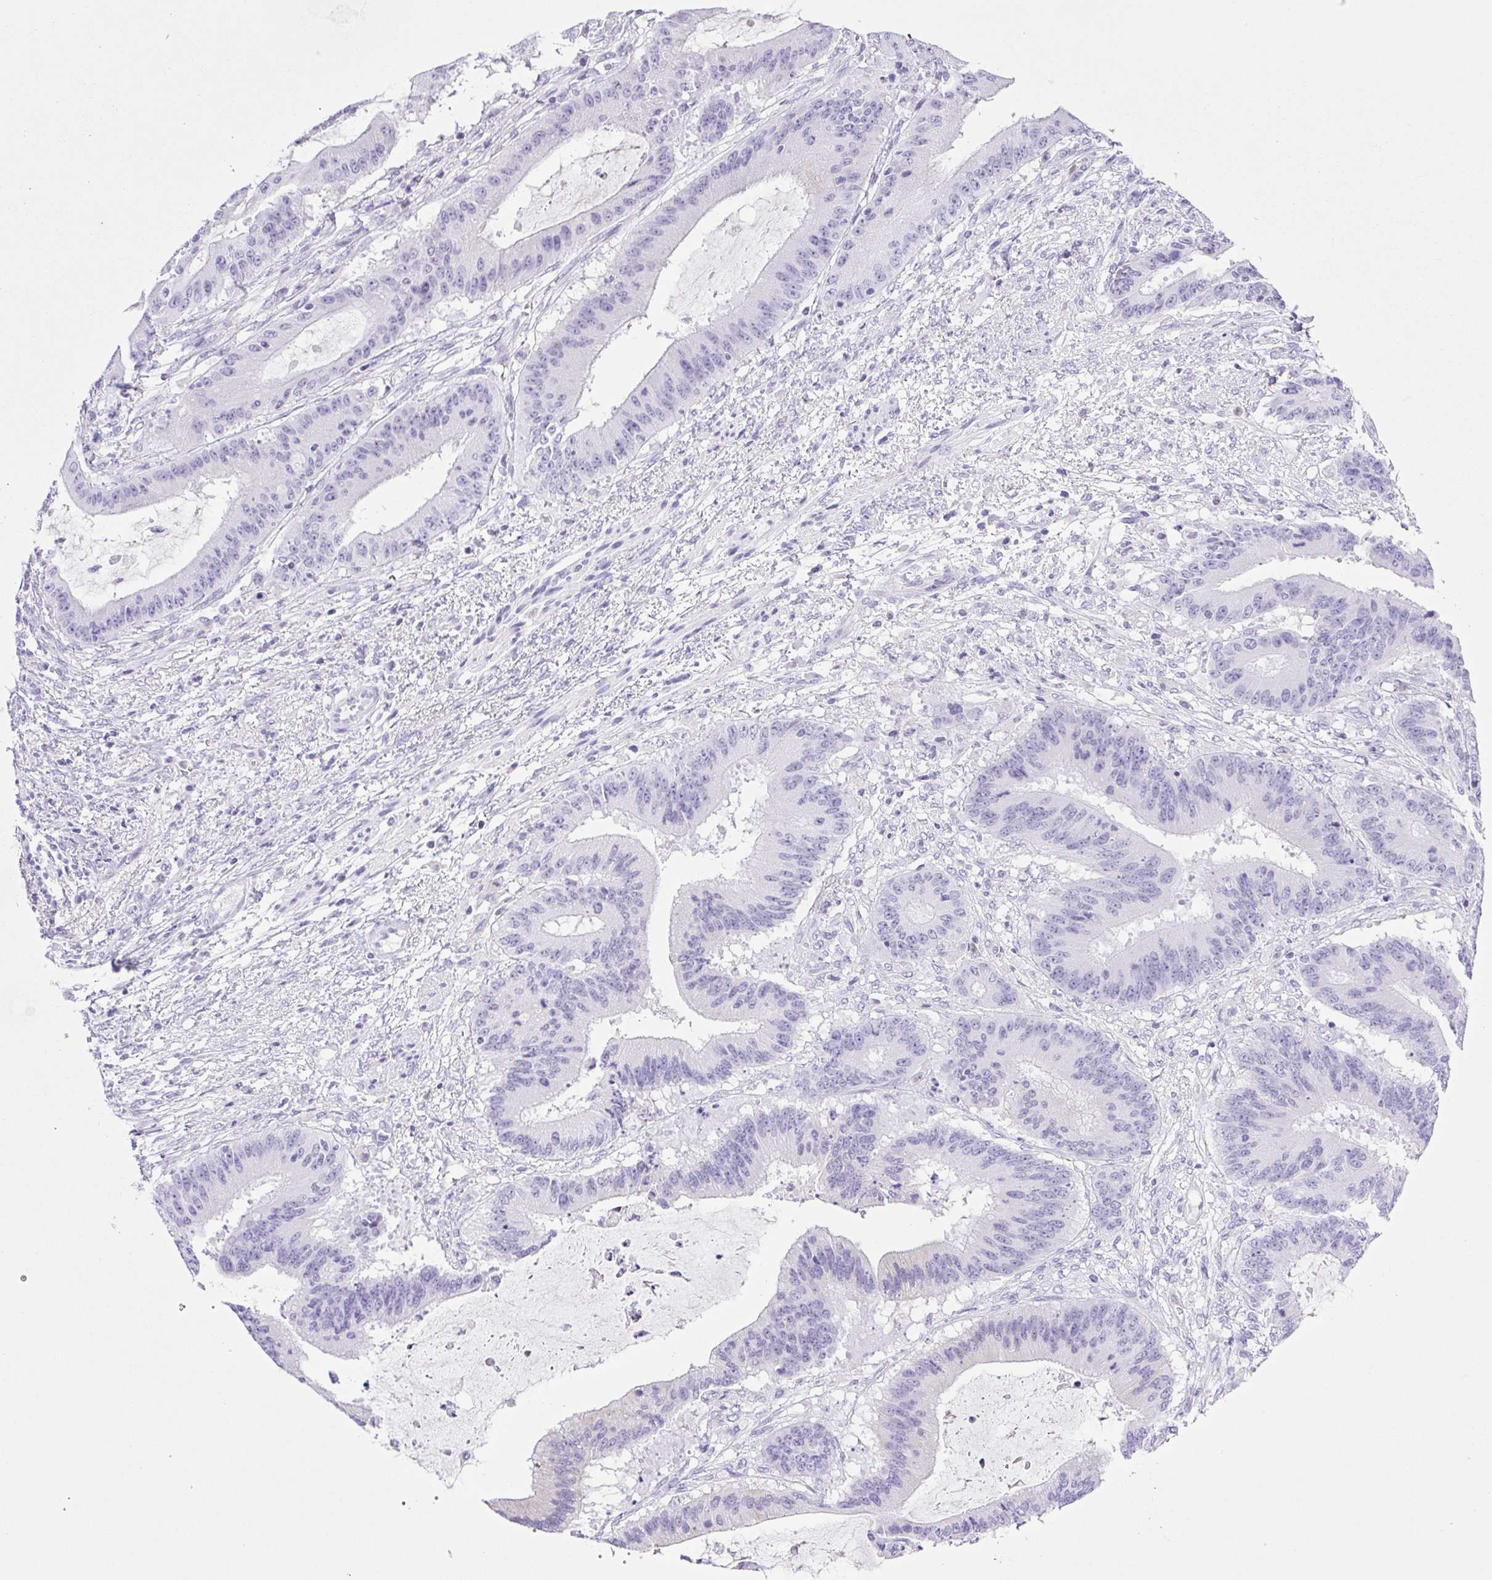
{"staining": {"intensity": "negative", "quantity": "none", "location": "none"}, "tissue": "liver cancer", "cell_type": "Tumor cells", "image_type": "cancer", "snomed": [{"axis": "morphology", "description": "Normal tissue, NOS"}, {"axis": "morphology", "description": "Cholangiocarcinoma"}, {"axis": "topography", "description": "Liver"}, {"axis": "topography", "description": "Peripheral nerve tissue"}], "caption": "Immunohistochemistry photomicrograph of liver cholangiocarcinoma stained for a protein (brown), which reveals no expression in tumor cells.", "gene": "SYNPR", "patient": {"sex": "female", "age": 73}}